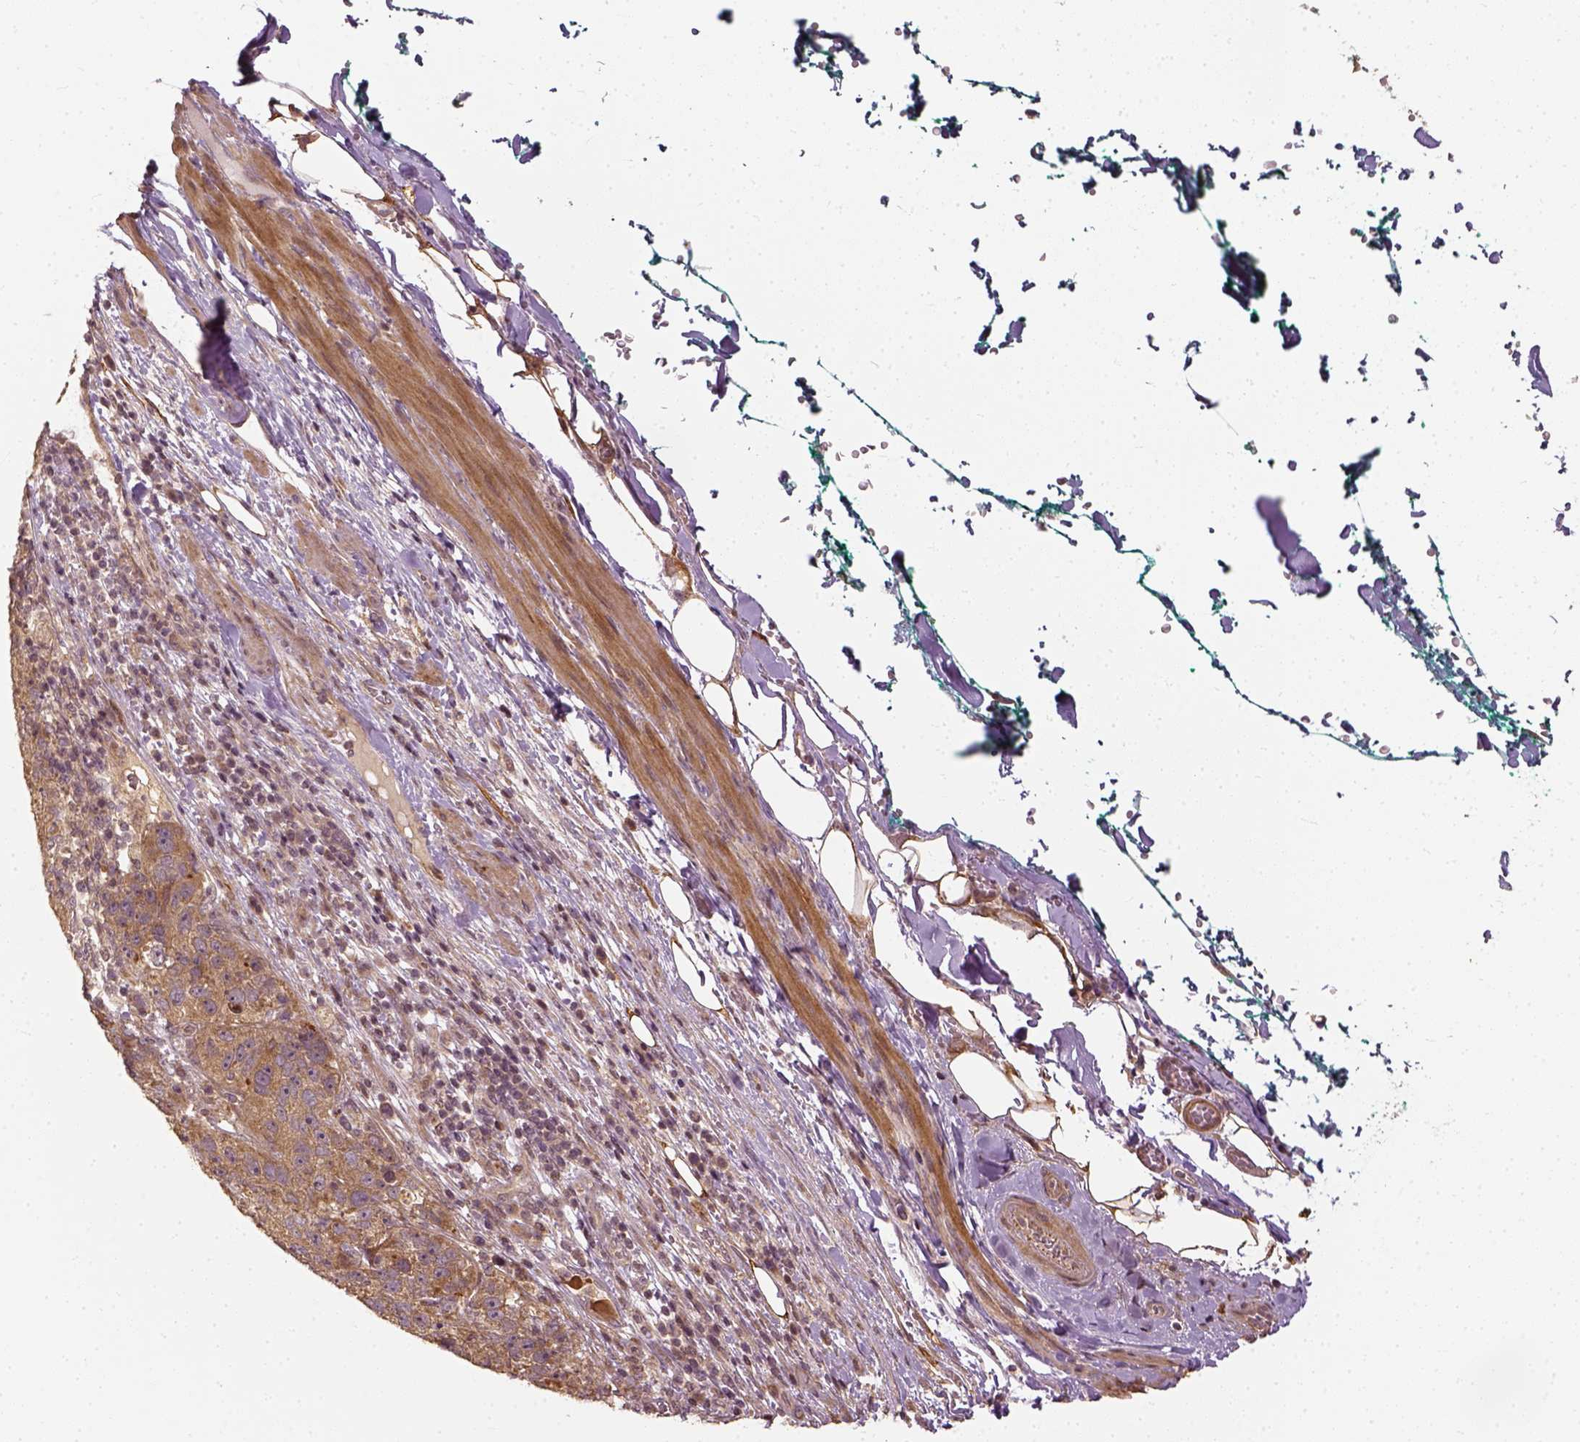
{"staining": {"intensity": "moderate", "quantity": ">75%", "location": "cytoplasmic/membranous"}, "tissue": "pancreatic cancer", "cell_type": "Tumor cells", "image_type": "cancer", "snomed": [{"axis": "morphology", "description": "Adenocarcinoma, NOS"}, {"axis": "topography", "description": "Pancreas"}], "caption": "Protein staining exhibits moderate cytoplasmic/membranous positivity in approximately >75% of tumor cells in pancreatic cancer.", "gene": "VEGFA", "patient": {"sex": "female", "age": 61}}